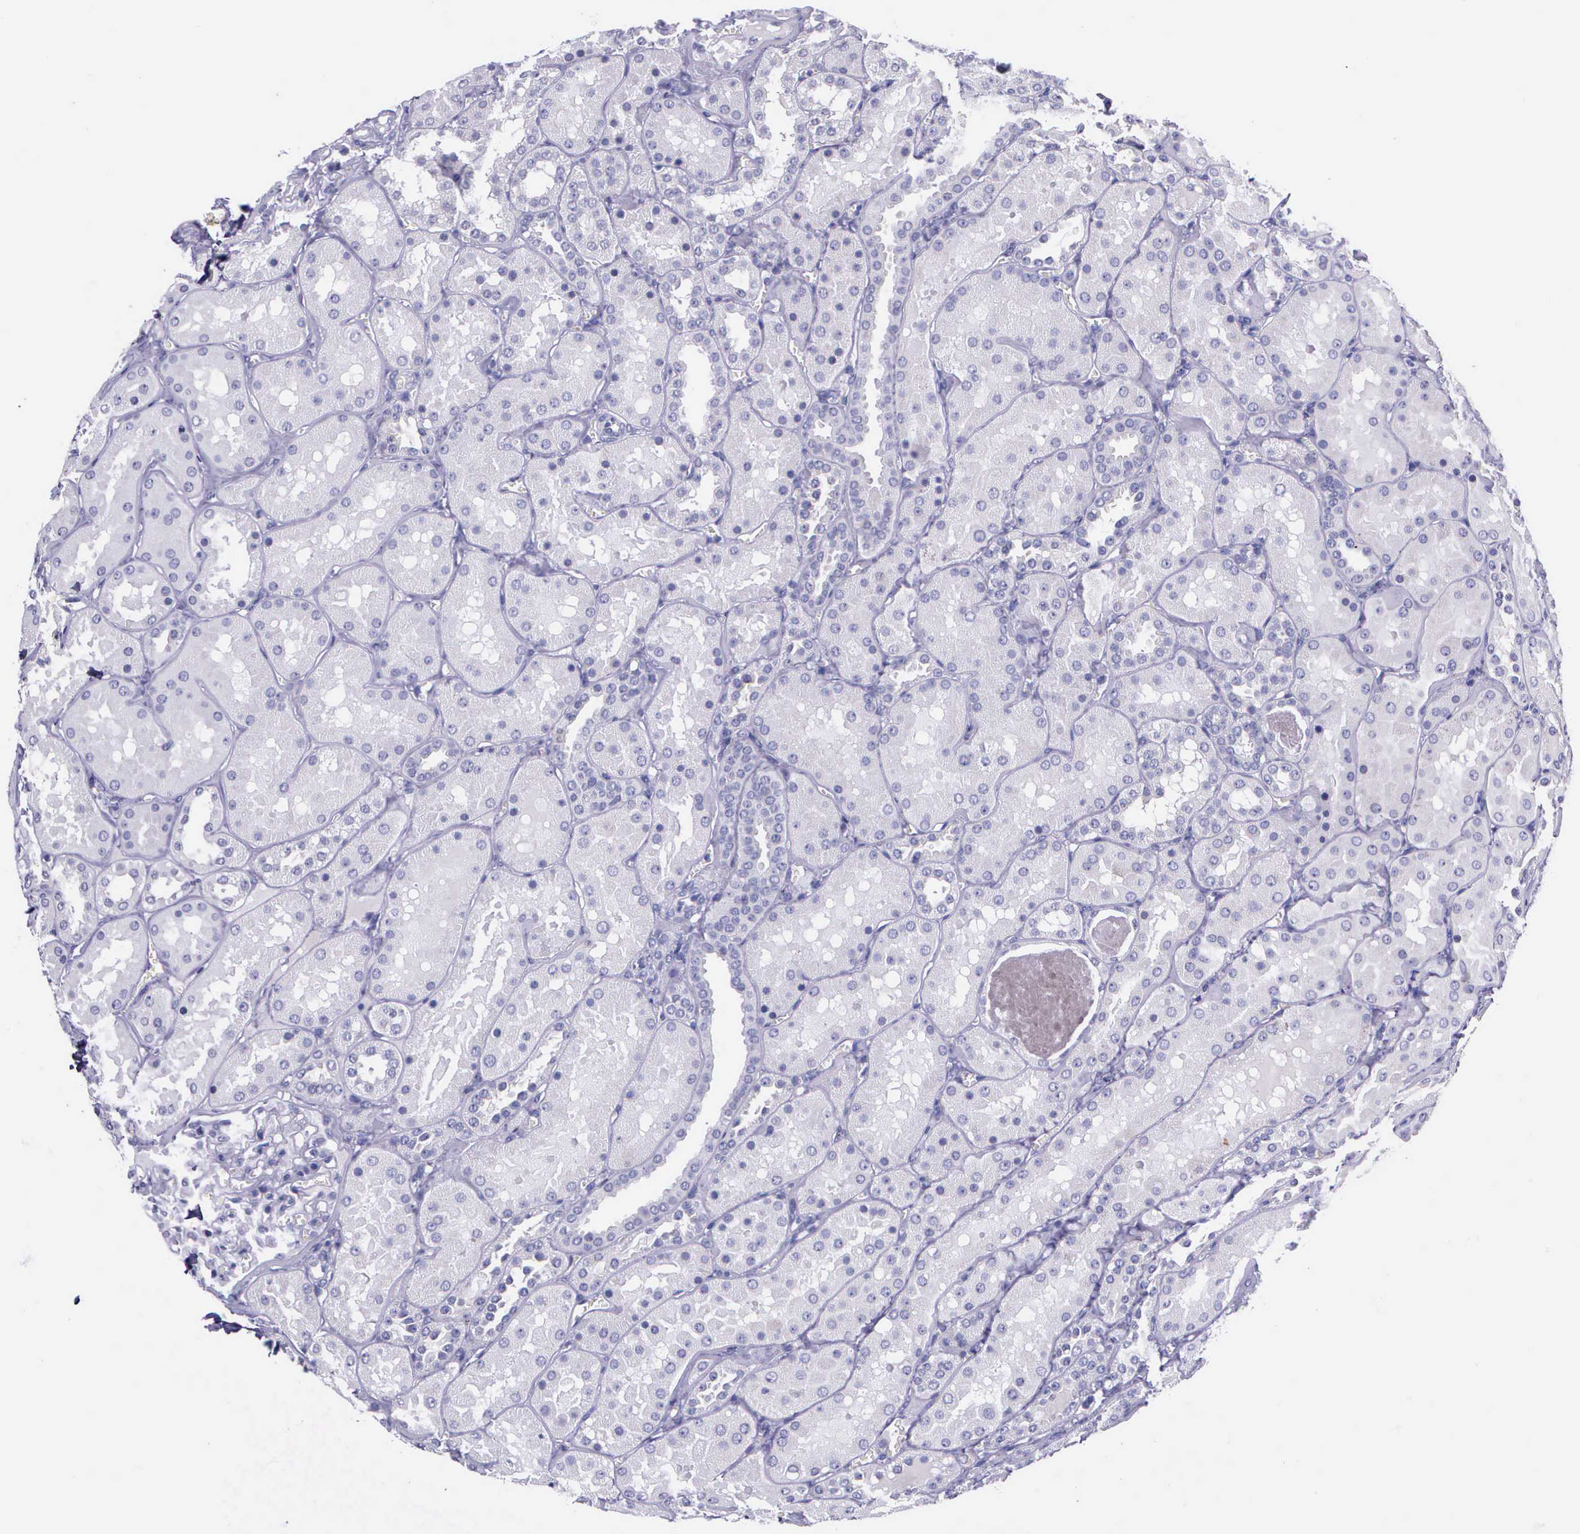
{"staining": {"intensity": "negative", "quantity": "none", "location": "none"}, "tissue": "kidney", "cell_type": "Cells in glomeruli", "image_type": "normal", "snomed": [{"axis": "morphology", "description": "Normal tissue, NOS"}, {"axis": "topography", "description": "Kidney"}], "caption": "A photomicrograph of kidney stained for a protein exhibits no brown staining in cells in glomeruli.", "gene": "AHNAK2", "patient": {"sex": "female", "age": 52}}